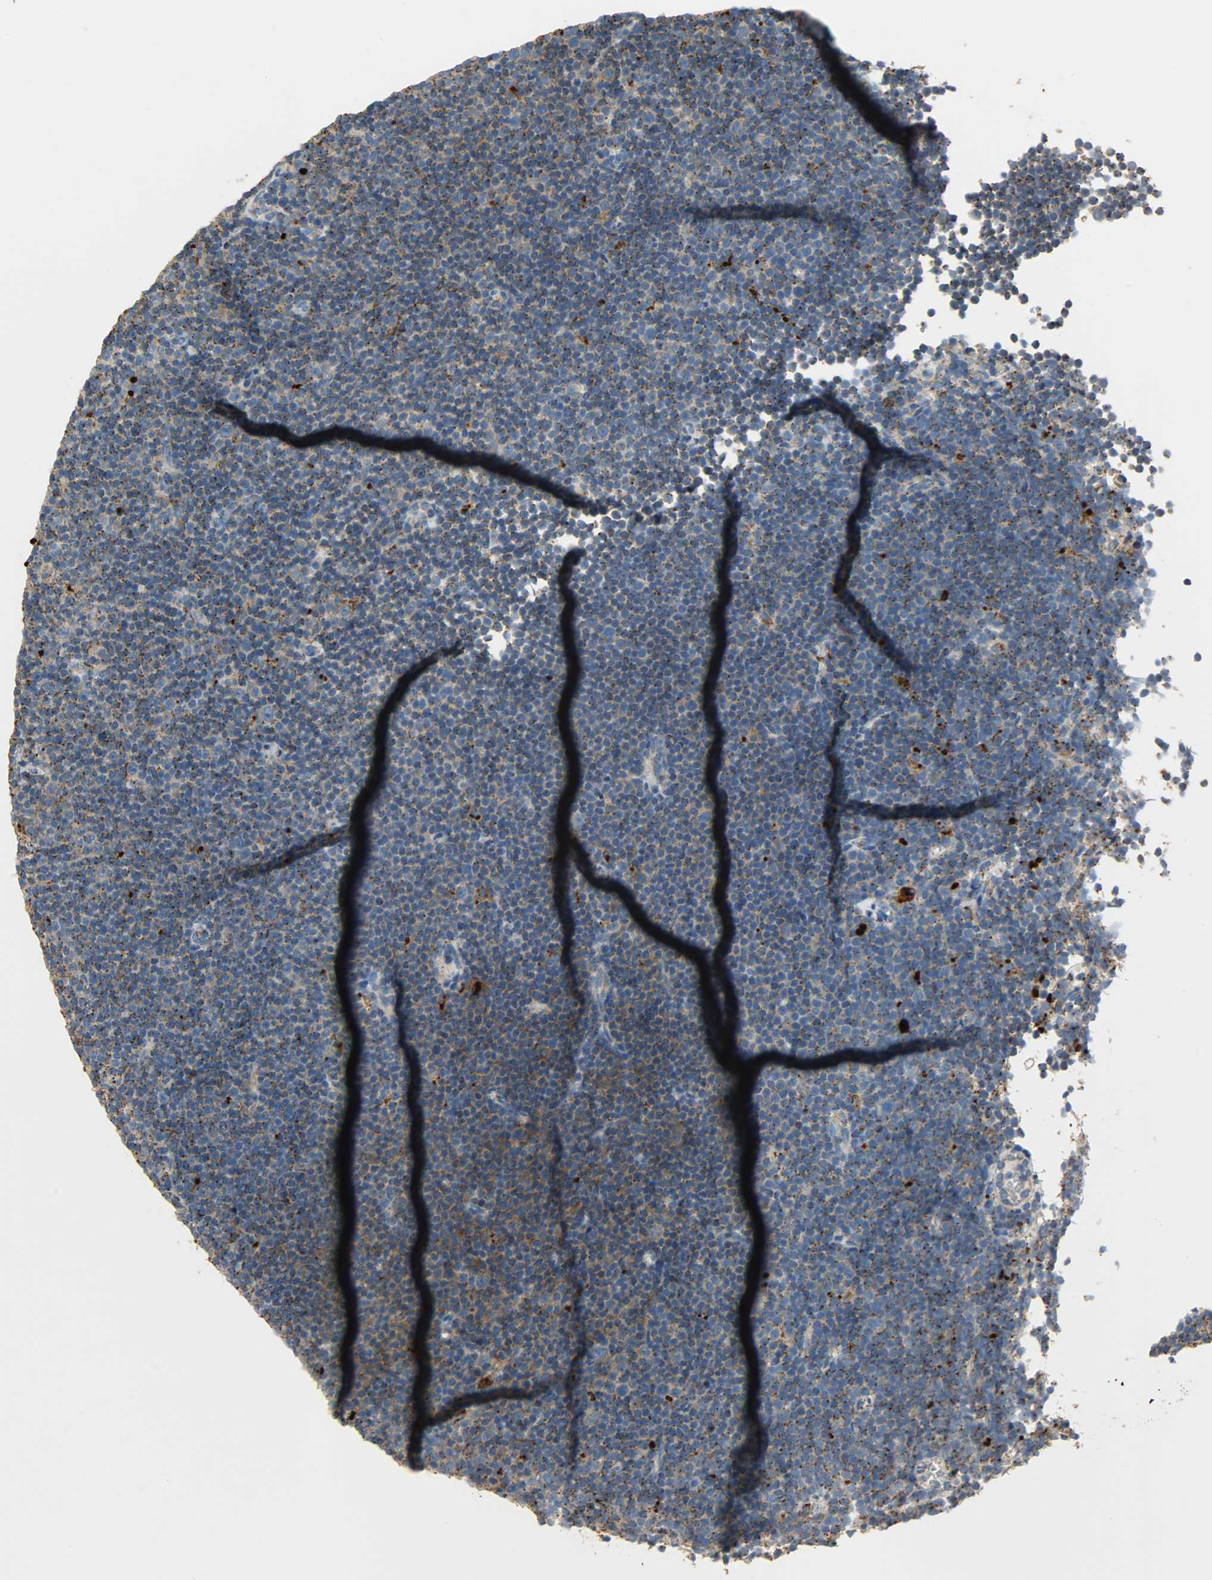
{"staining": {"intensity": "moderate", "quantity": ">75%", "location": "cytoplasmic/membranous"}, "tissue": "lymphoma", "cell_type": "Tumor cells", "image_type": "cancer", "snomed": [{"axis": "morphology", "description": "Malignant lymphoma, non-Hodgkin's type, Low grade"}, {"axis": "topography", "description": "Lymph node"}], "caption": "This is a micrograph of IHC staining of lymphoma, which shows moderate staining in the cytoplasmic/membranous of tumor cells.", "gene": "ASAH1", "patient": {"sex": "female", "age": 67}}